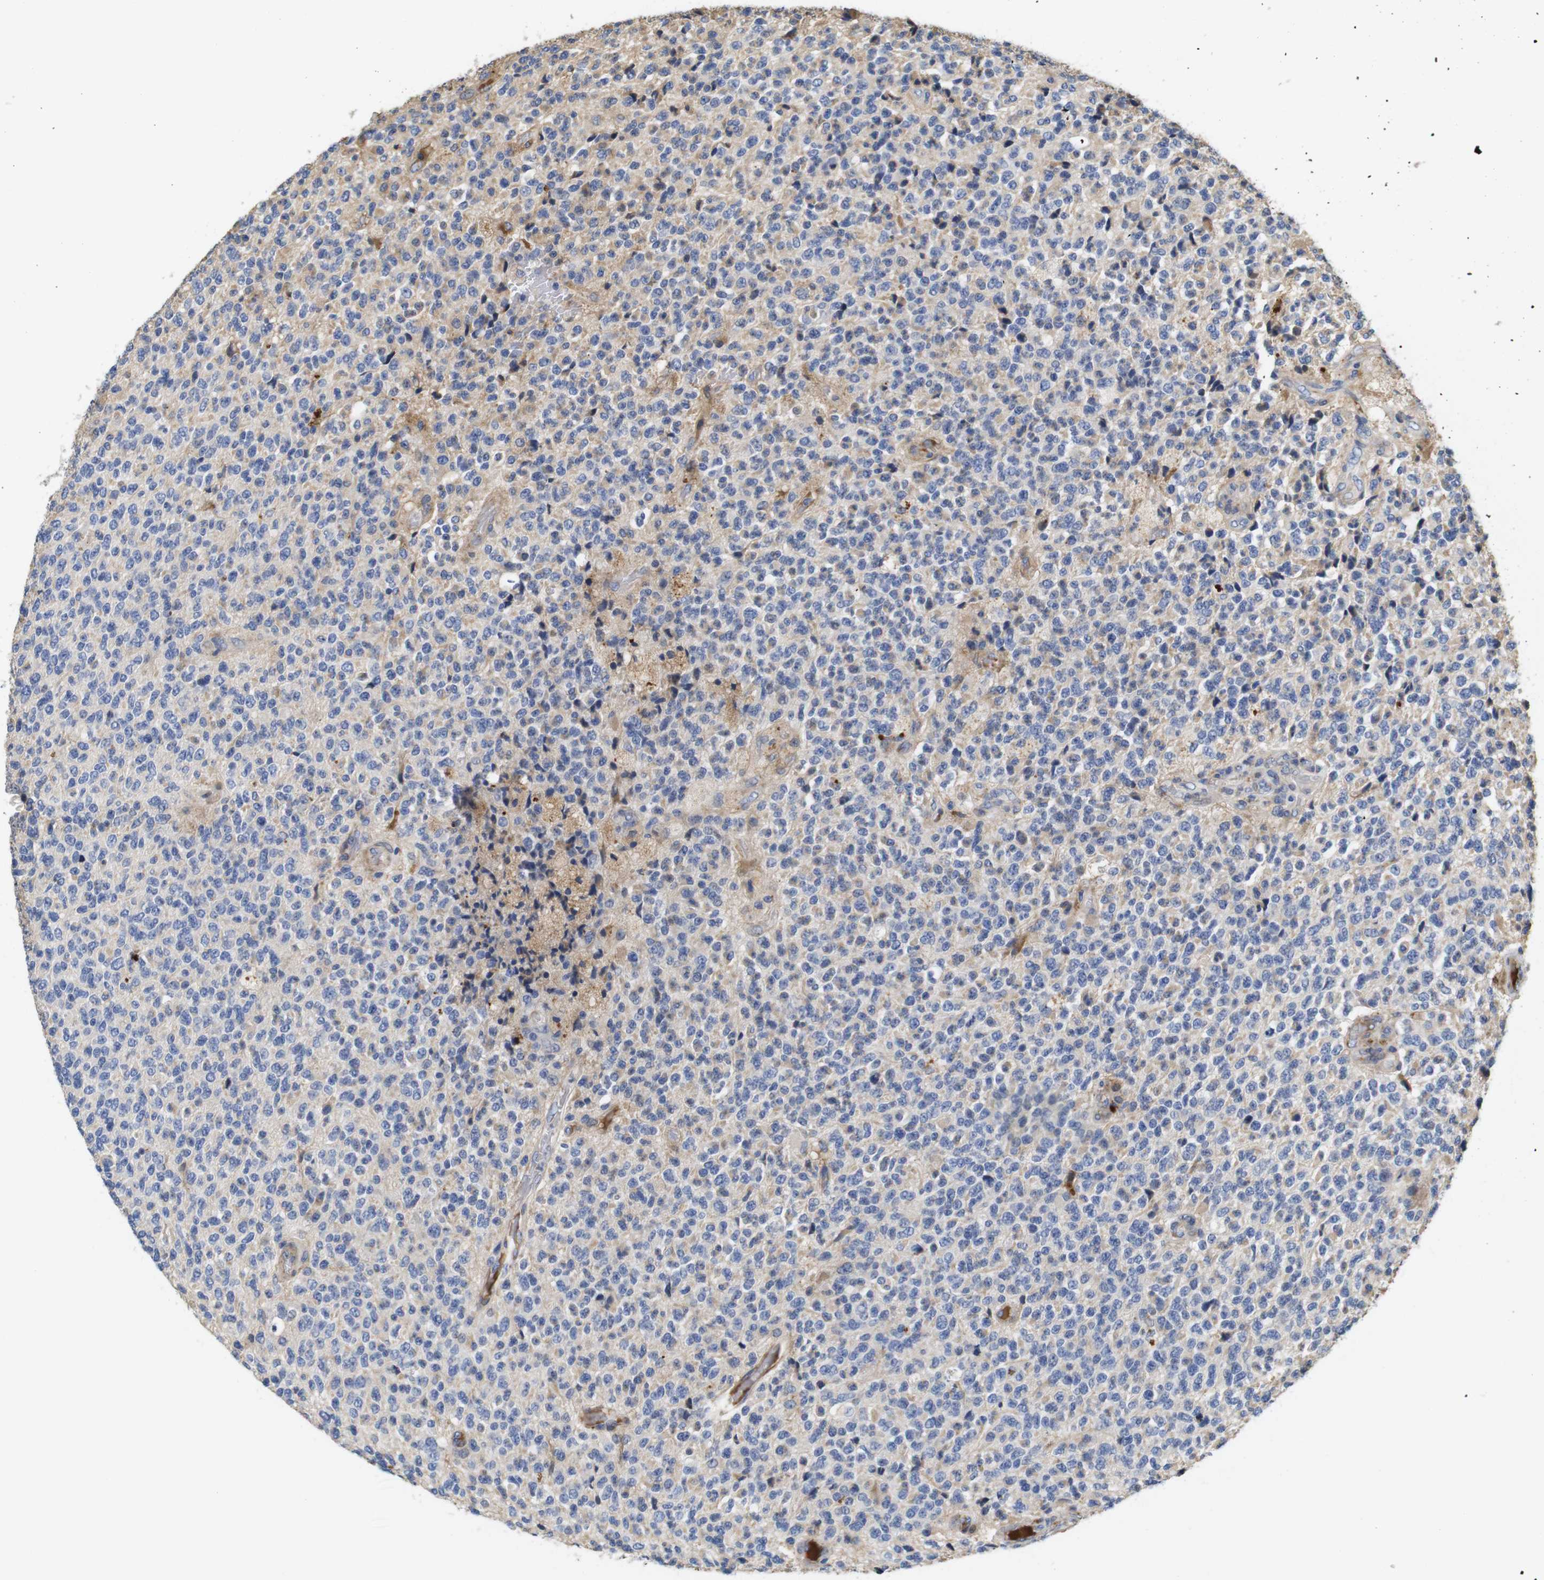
{"staining": {"intensity": "negative", "quantity": "none", "location": "none"}, "tissue": "glioma", "cell_type": "Tumor cells", "image_type": "cancer", "snomed": [{"axis": "morphology", "description": "Glioma, malignant, High grade"}, {"axis": "topography", "description": "pancreas cauda"}], "caption": "Photomicrograph shows no significant protein expression in tumor cells of malignant high-grade glioma. (DAB immunohistochemistry, high magnification).", "gene": "SPRY3", "patient": {"sex": "male", "age": 60}}